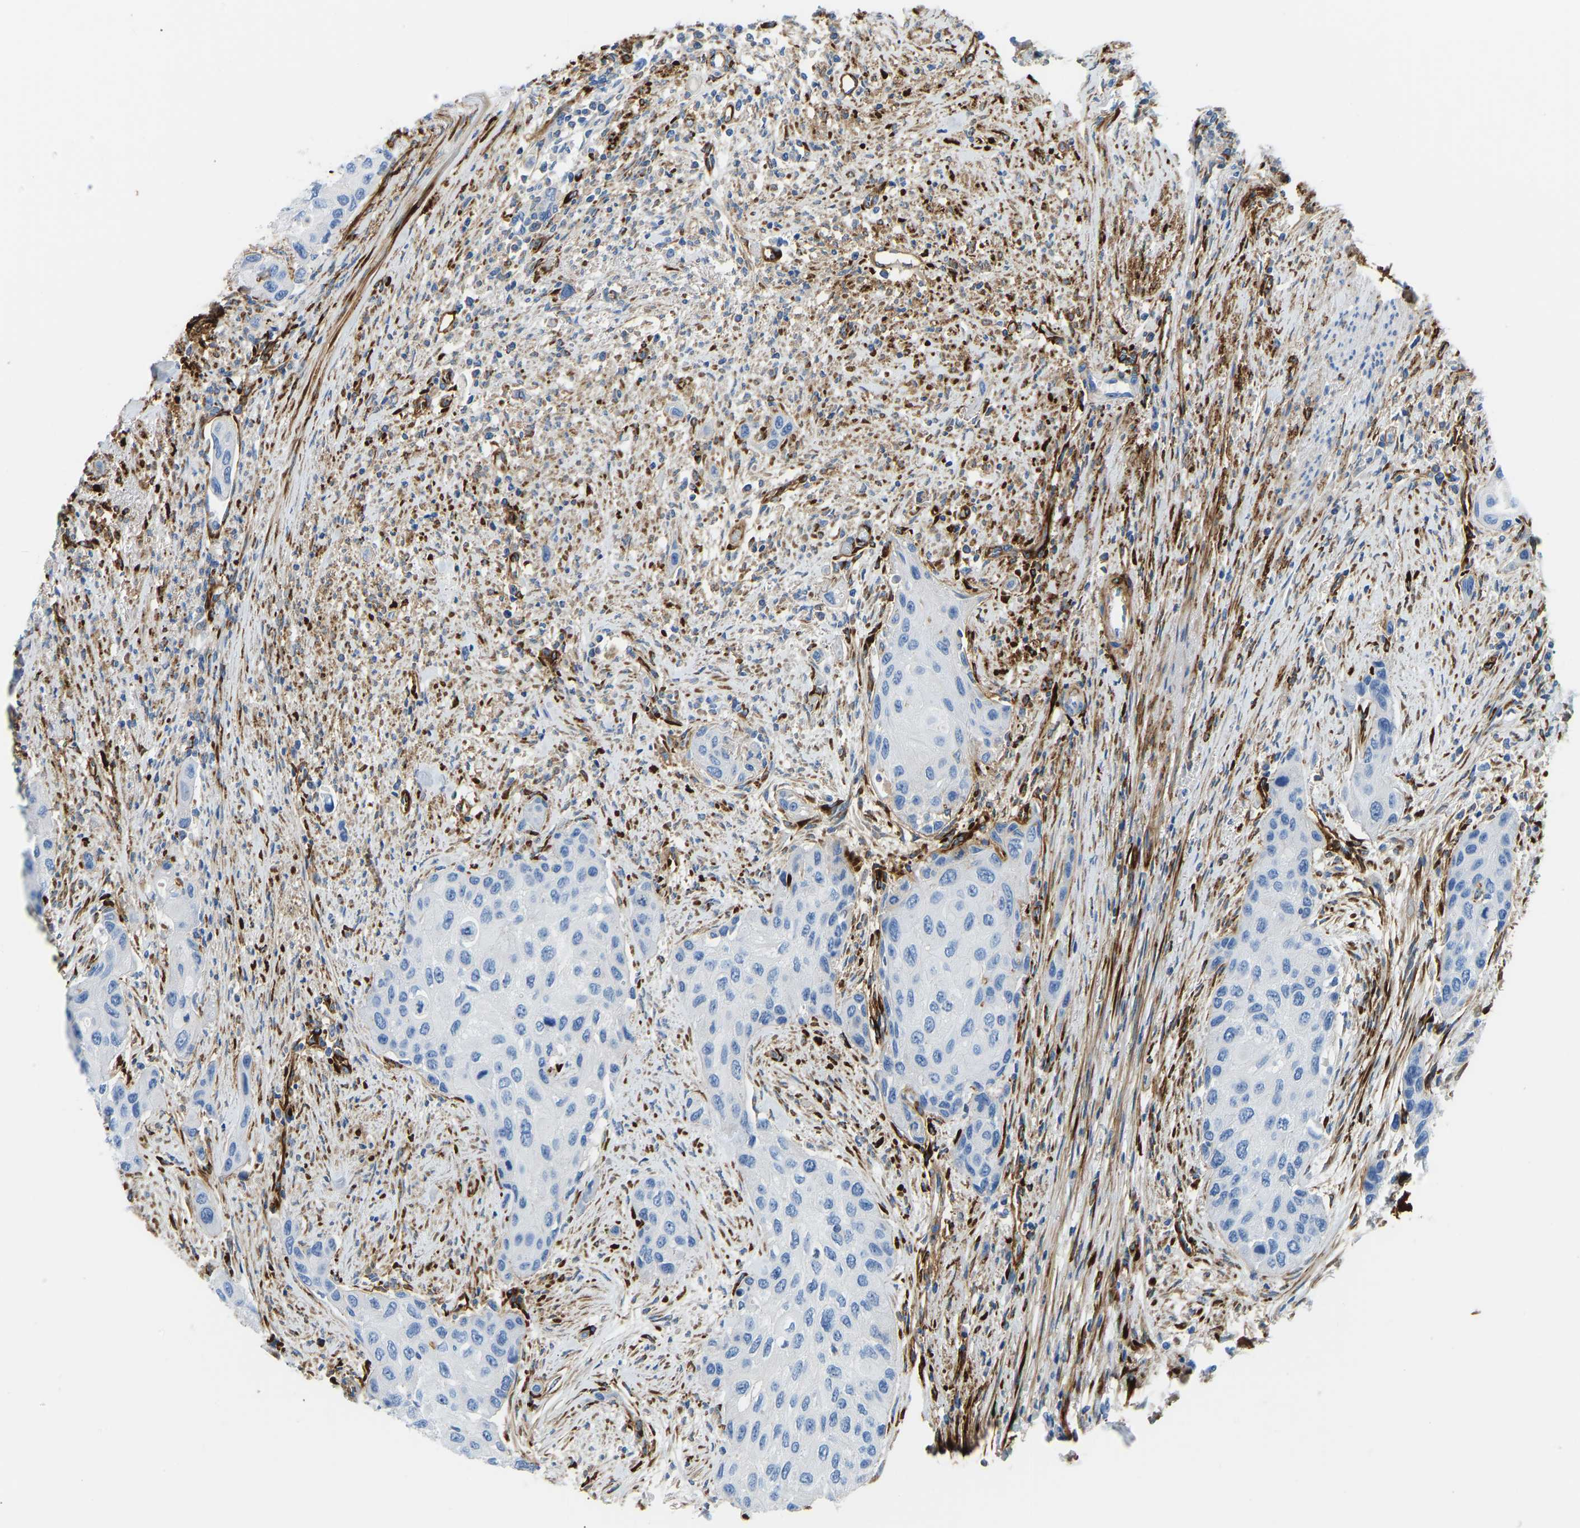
{"staining": {"intensity": "negative", "quantity": "none", "location": "none"}, "tissue": "urothelial cancer", "cell_type": "Tumor cells", "image_type": "cancer", "snomed": [{"axis": "morphology", "description": "Urothelial carcinoma, High grade"}, {"axis": "topography", "description": "Urinary bladder"}], "caption": "Urothelial cancer stained for a protein using immunohistochemistry (IHC) reveals no expression tumor cells.", "gene": "COL15A1", "patient": {"sex": "female", "age": 56}}